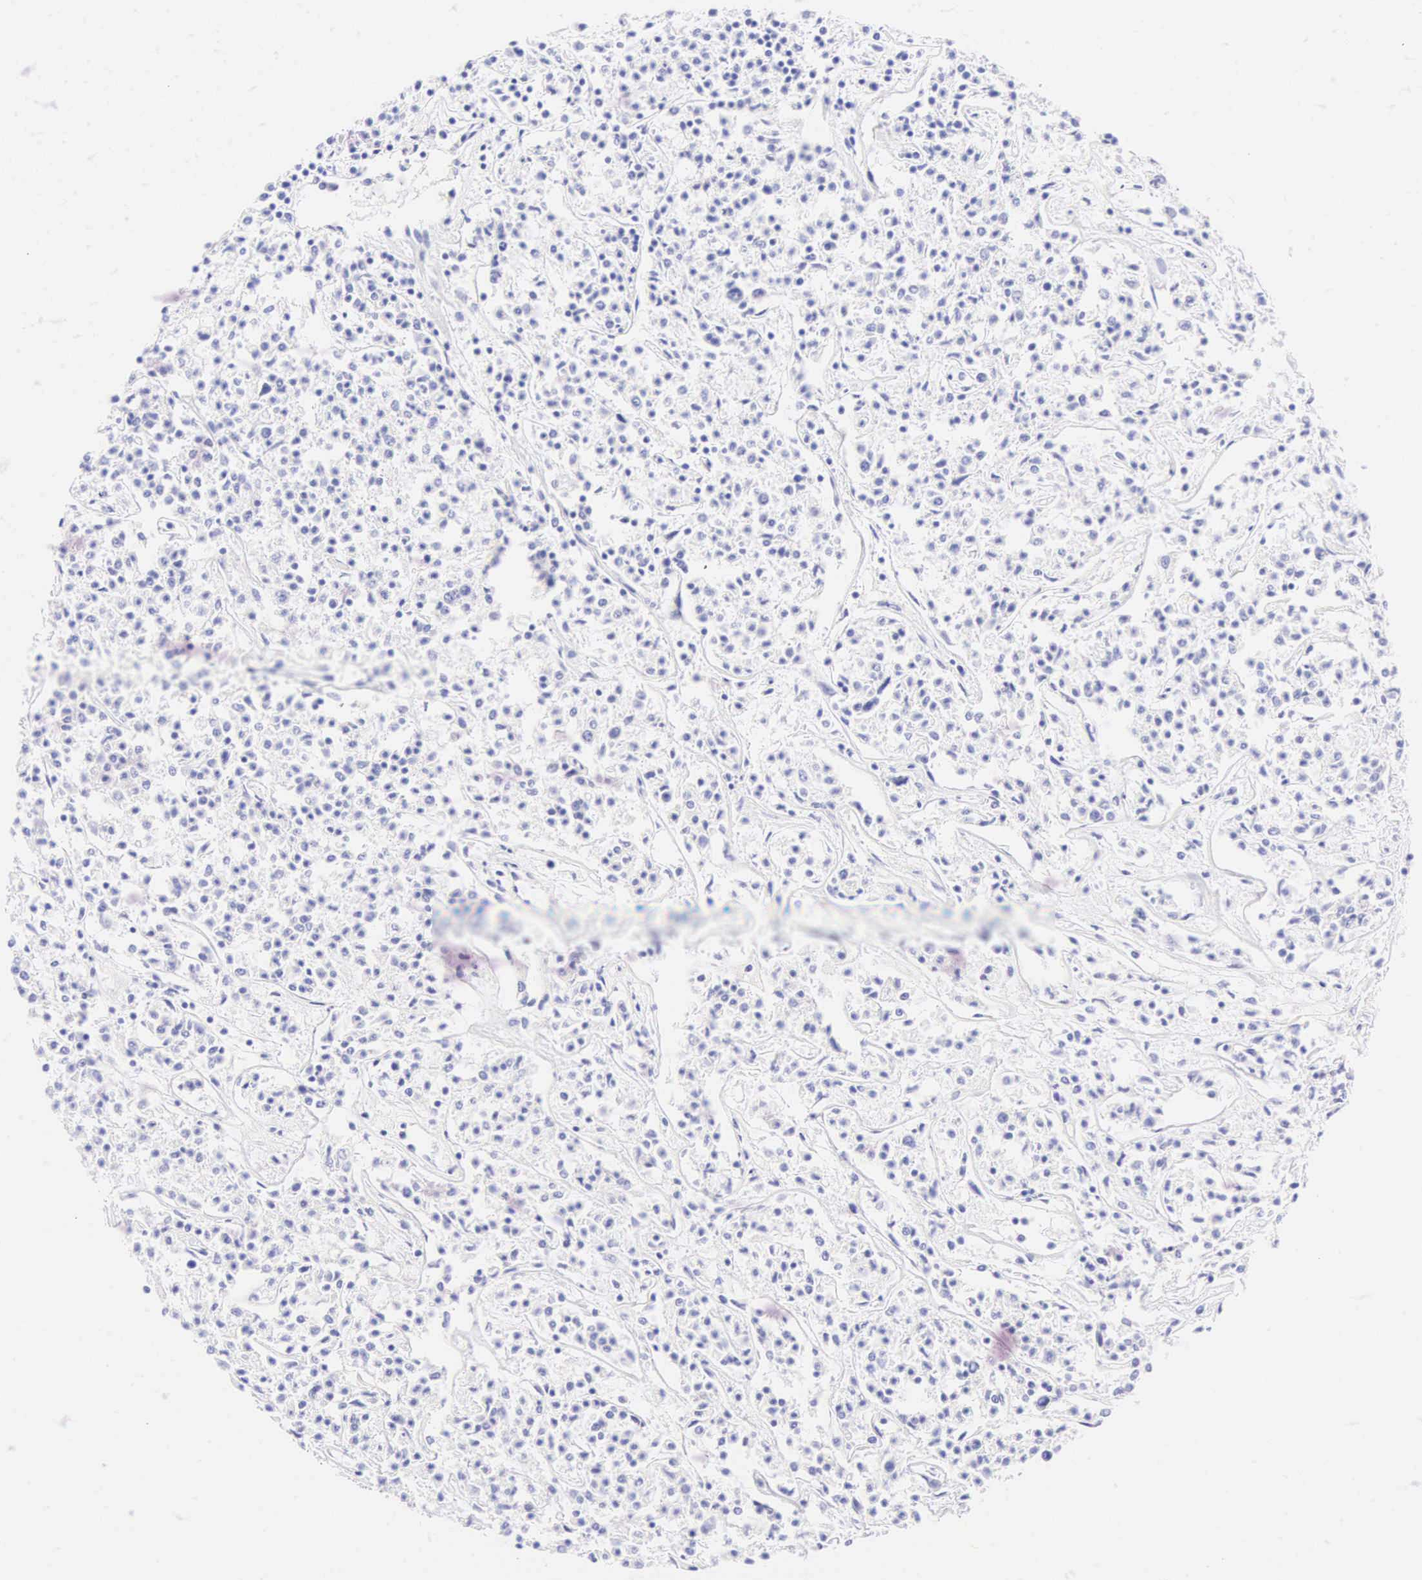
{"staining": {"intensity": "negative", "quantity": "none", "location": "none"}, "tissue": "lymphoma", "cell_type": "Tumor cells", "image_type": "cancer", "snomed": [{"axis": "morphology", "description": "Malignant lymphoma, non-Hodgkin's type, Low grade"}, {"axis": "topography", "description": "Small intestine"}], "caption": "This is a histopathology image of IHC staining of malignant lymphoma, non-Hodgkin's type (low-grade), which shows no staining in tumor cells.", "gene": "CALD1", "patient": {"sex": "female", "age": 59}}